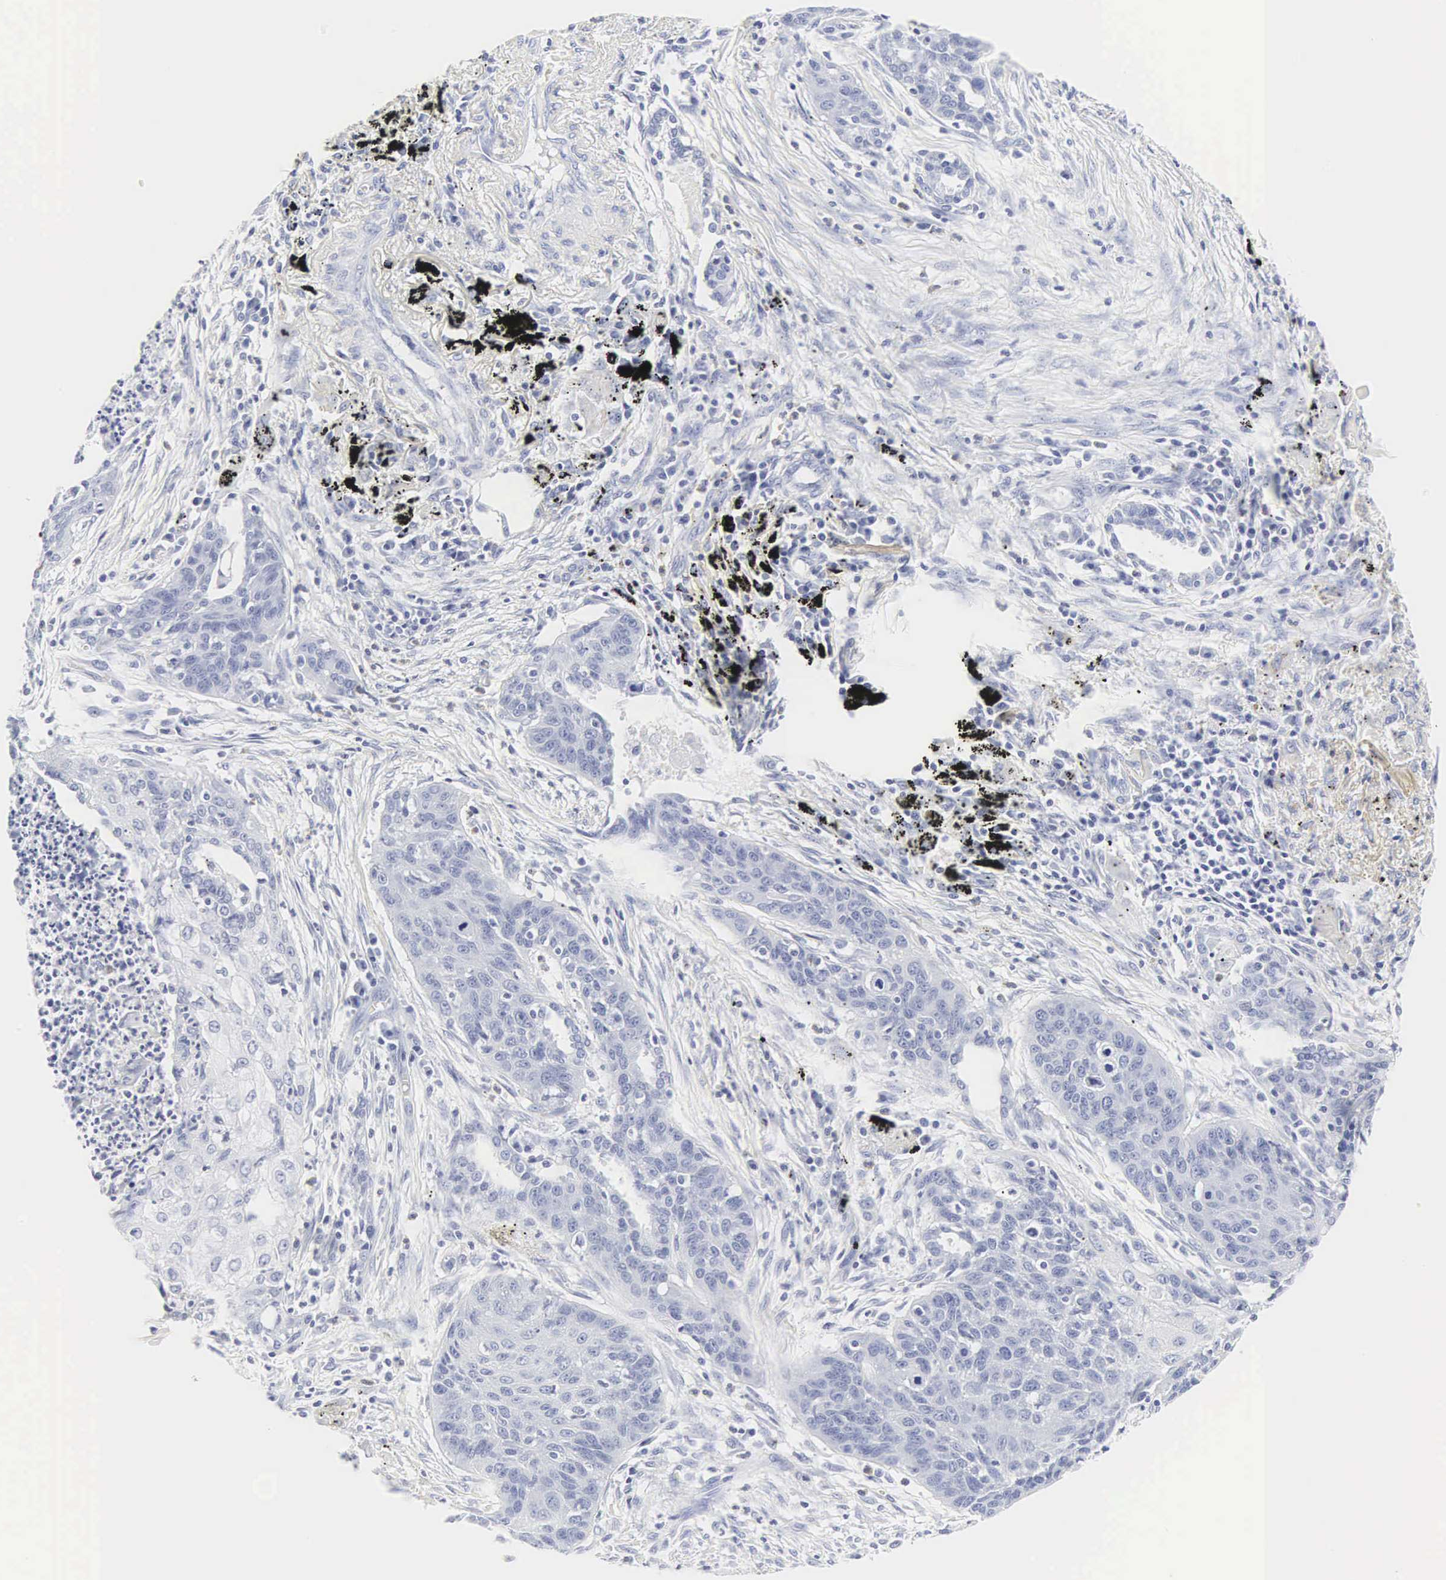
{"staining": {"intensity": "negative", "quantity": "none", "location": "none"}, "tissue": "lung cancer", "cell_type": "Tumor cells", "image_type": "cancer", "snomed": [{"axis": "morphology", "description": "Squamous cell carcinoma, NOS"}, {"axis": "topography", "description": "Lung"}], "caption": "This is a photomicrograph of IHC staining of lung cancer (squamous cell carcinoma), which shows no staining in tumor cells.", "gene": "INS", "patient": {"sex": "male", "age": 71}}